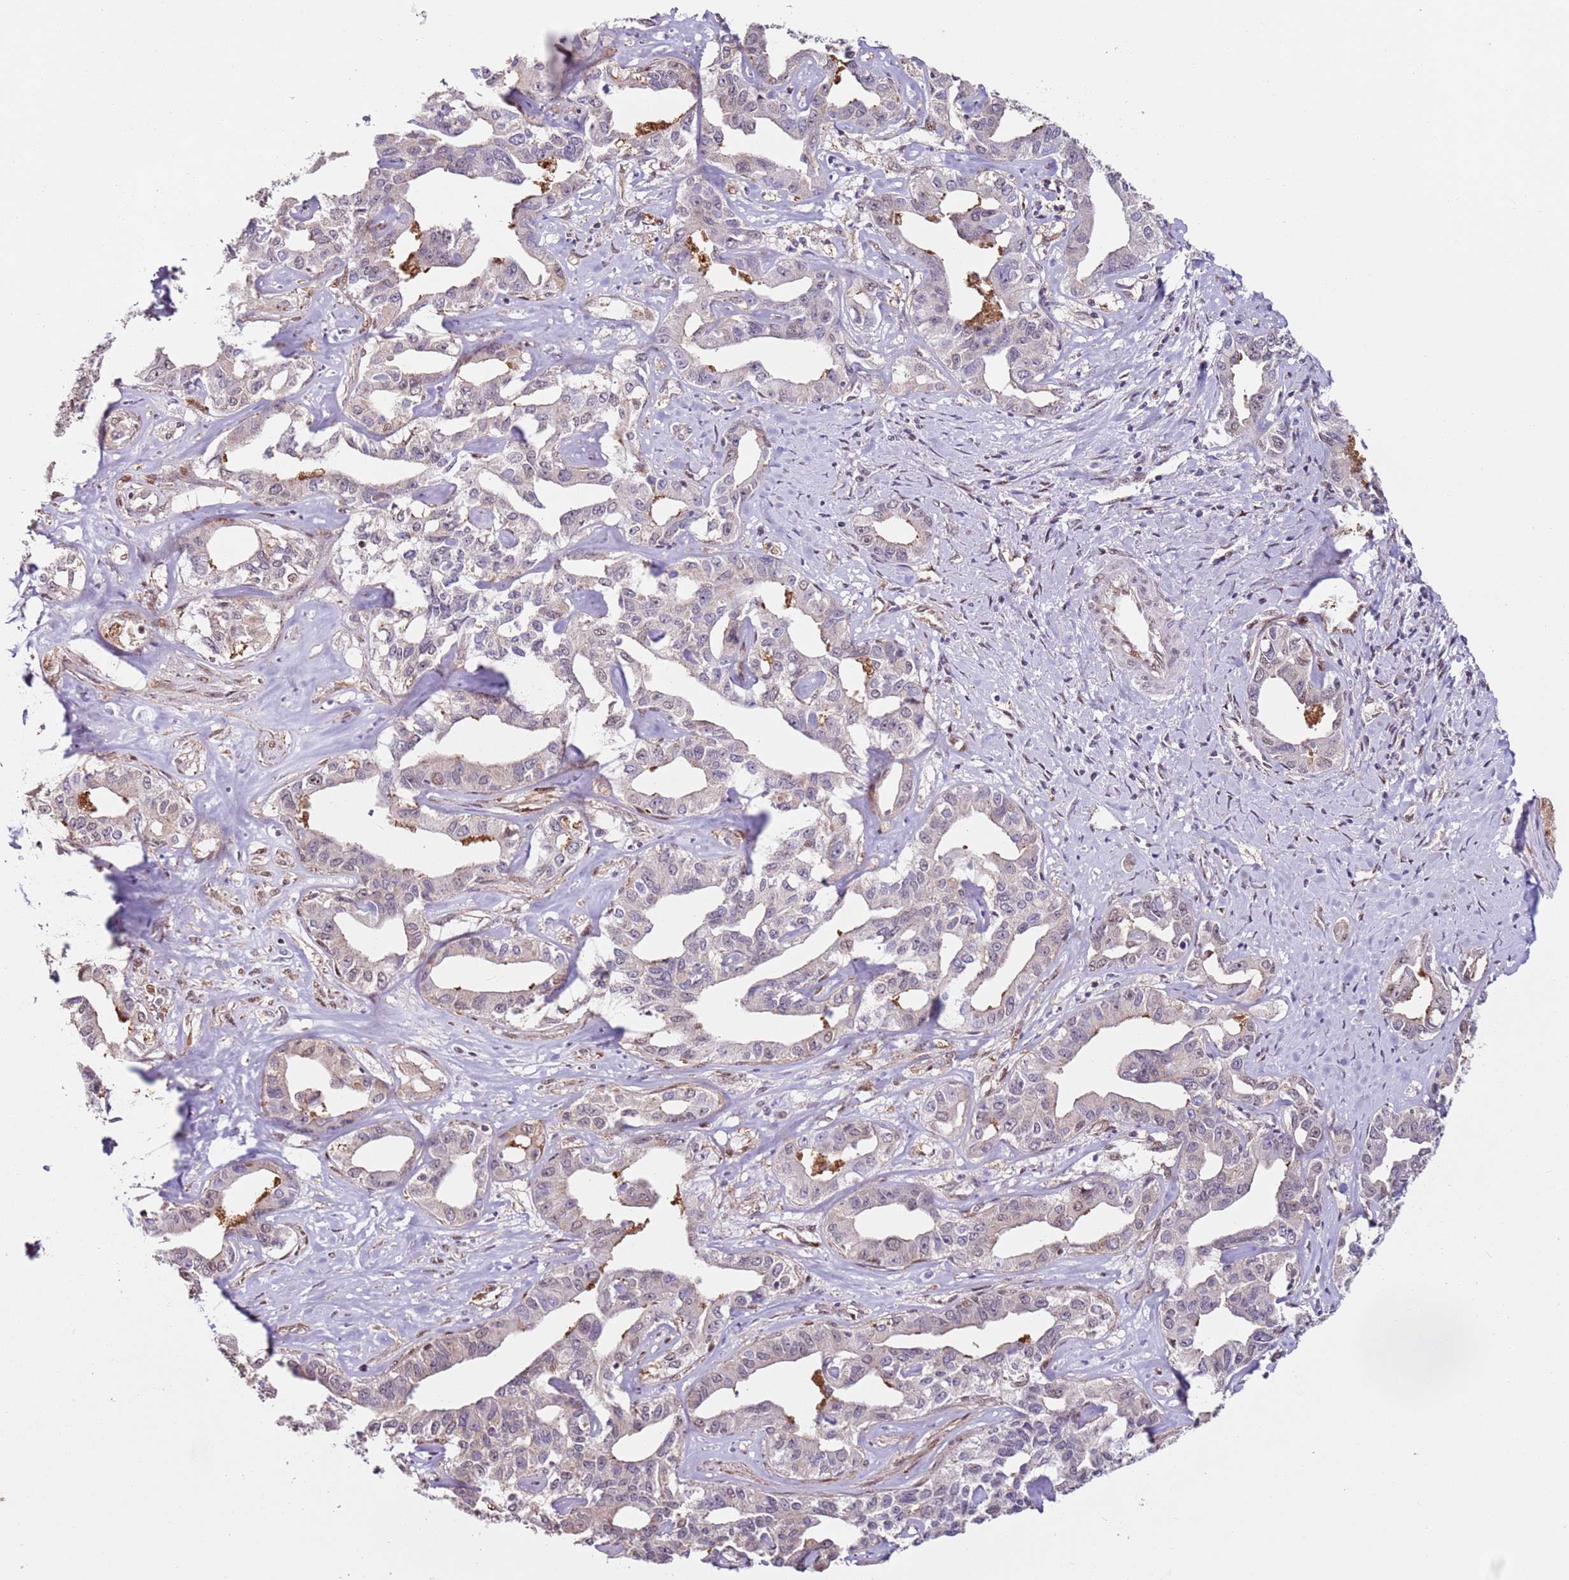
{"staining": {"intensity": "weak", "quantity": "<25%", "location": "nuclear"}, "tissue": "liver cancer", "cell_type": "Tumor cells", "image_type": "cancer", "snomed": [{"axis": "morphology", "description": "Cholangiocarcinoma"}, {"axis": "topography", "description": "Liver"}], "caption": "There is no significant expression in tumor cells of liver cholangiocarcinoma.", "gene": "PSMD4", "patient": {"sex": "male", "age": 59}}